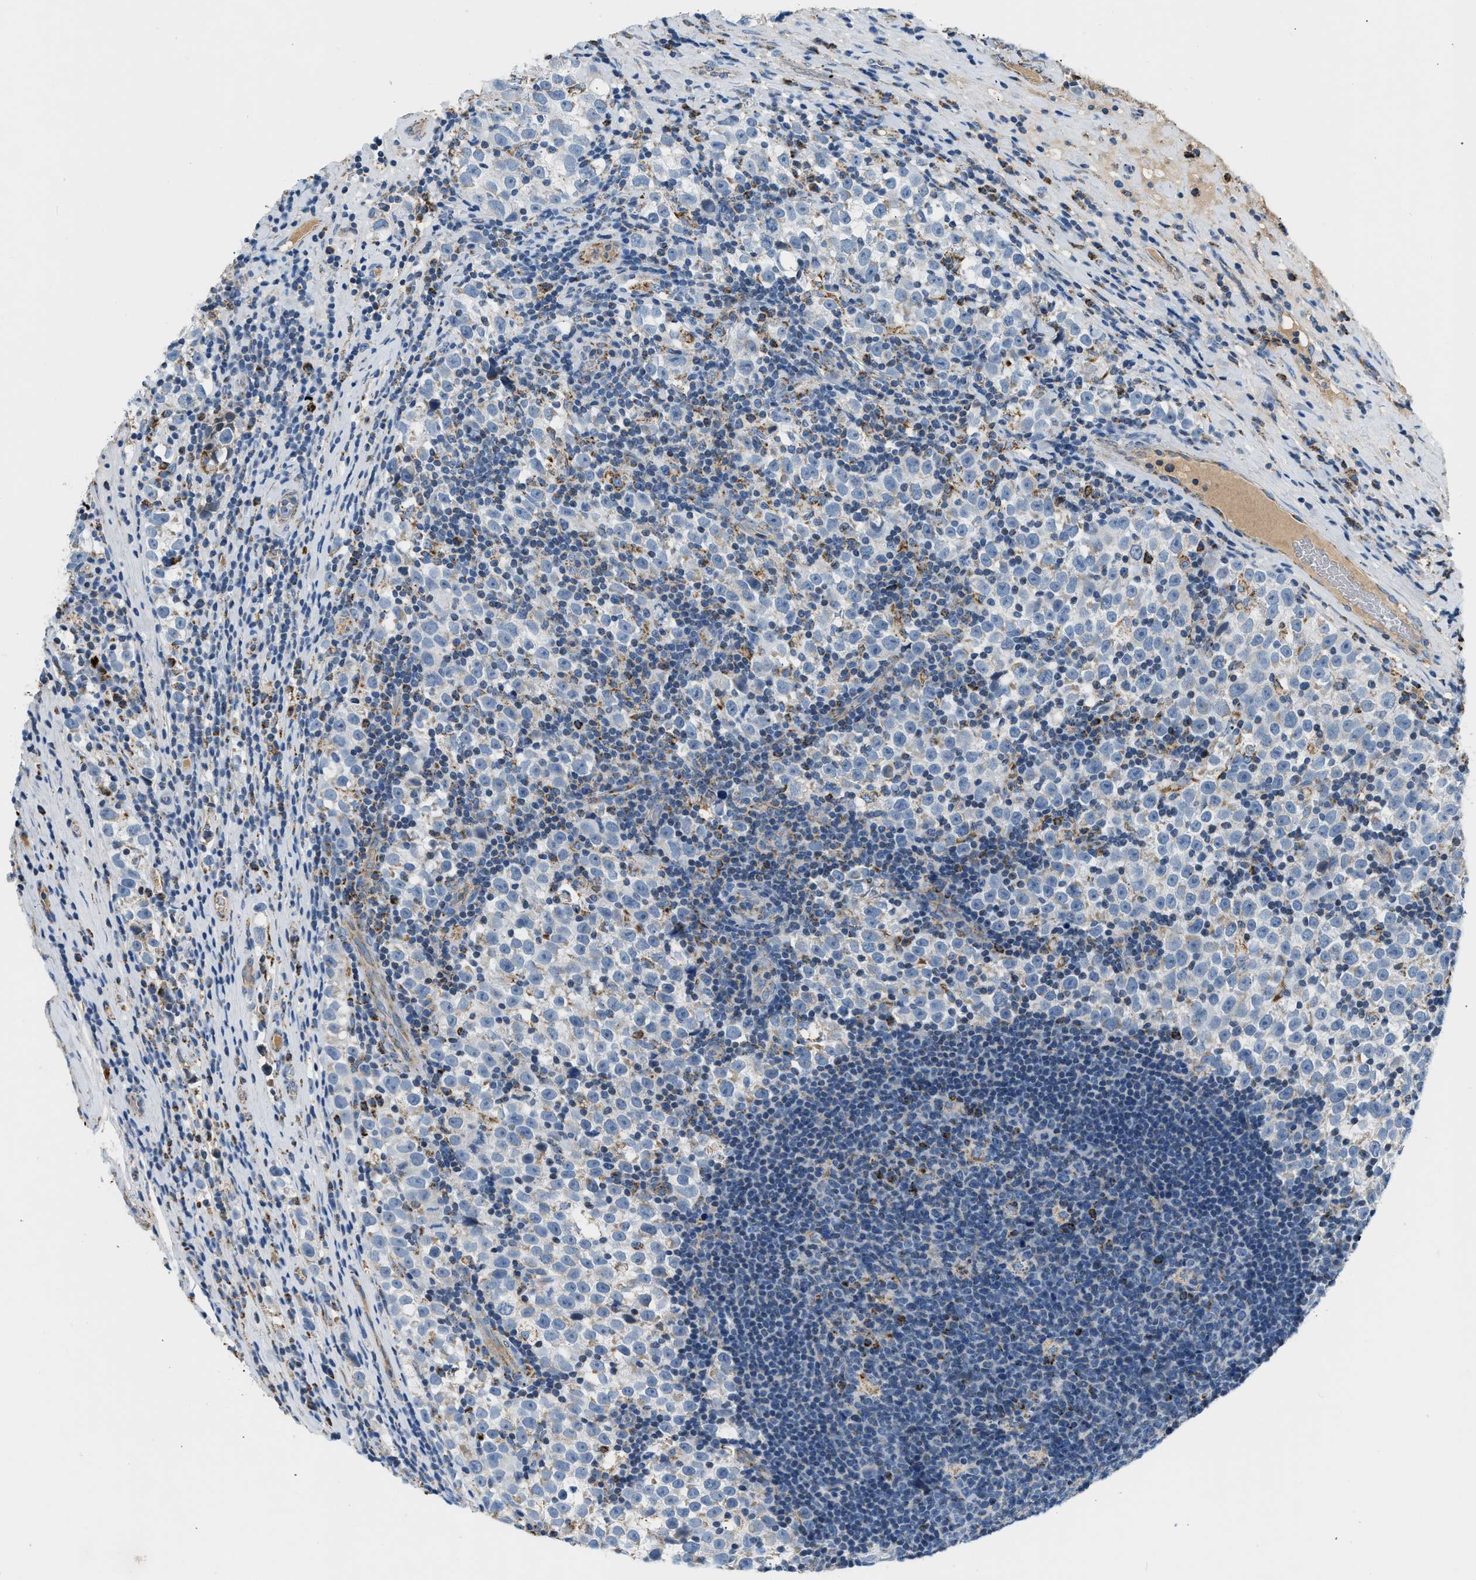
{"staining": {"intensity": "negative", "quantity": "none", "location": "none"}, "tissue": "testis cancer", "cell_type": "Tumor cells", "image_type": "cancer", "snomed": [{"axis": "morphology", "description": "Normal tissue, NOS"}, {"axis": "morphology", "description": "Seminoma, NOS"}, {"axis": "topography", "description": "Testis"}], "caption": "High power microscopy image of an immunohistochemistry histopathology image of testis seminoma, revealing no significant expression in tumor cells. (Stains: DAB immunohistochemistry (IHC) with hematoxylin counter stain, Microscopy: brightfield microscopy at high magnification).", "gene": "ACADVL", "patient": {"sex": "male", "age": 43}}